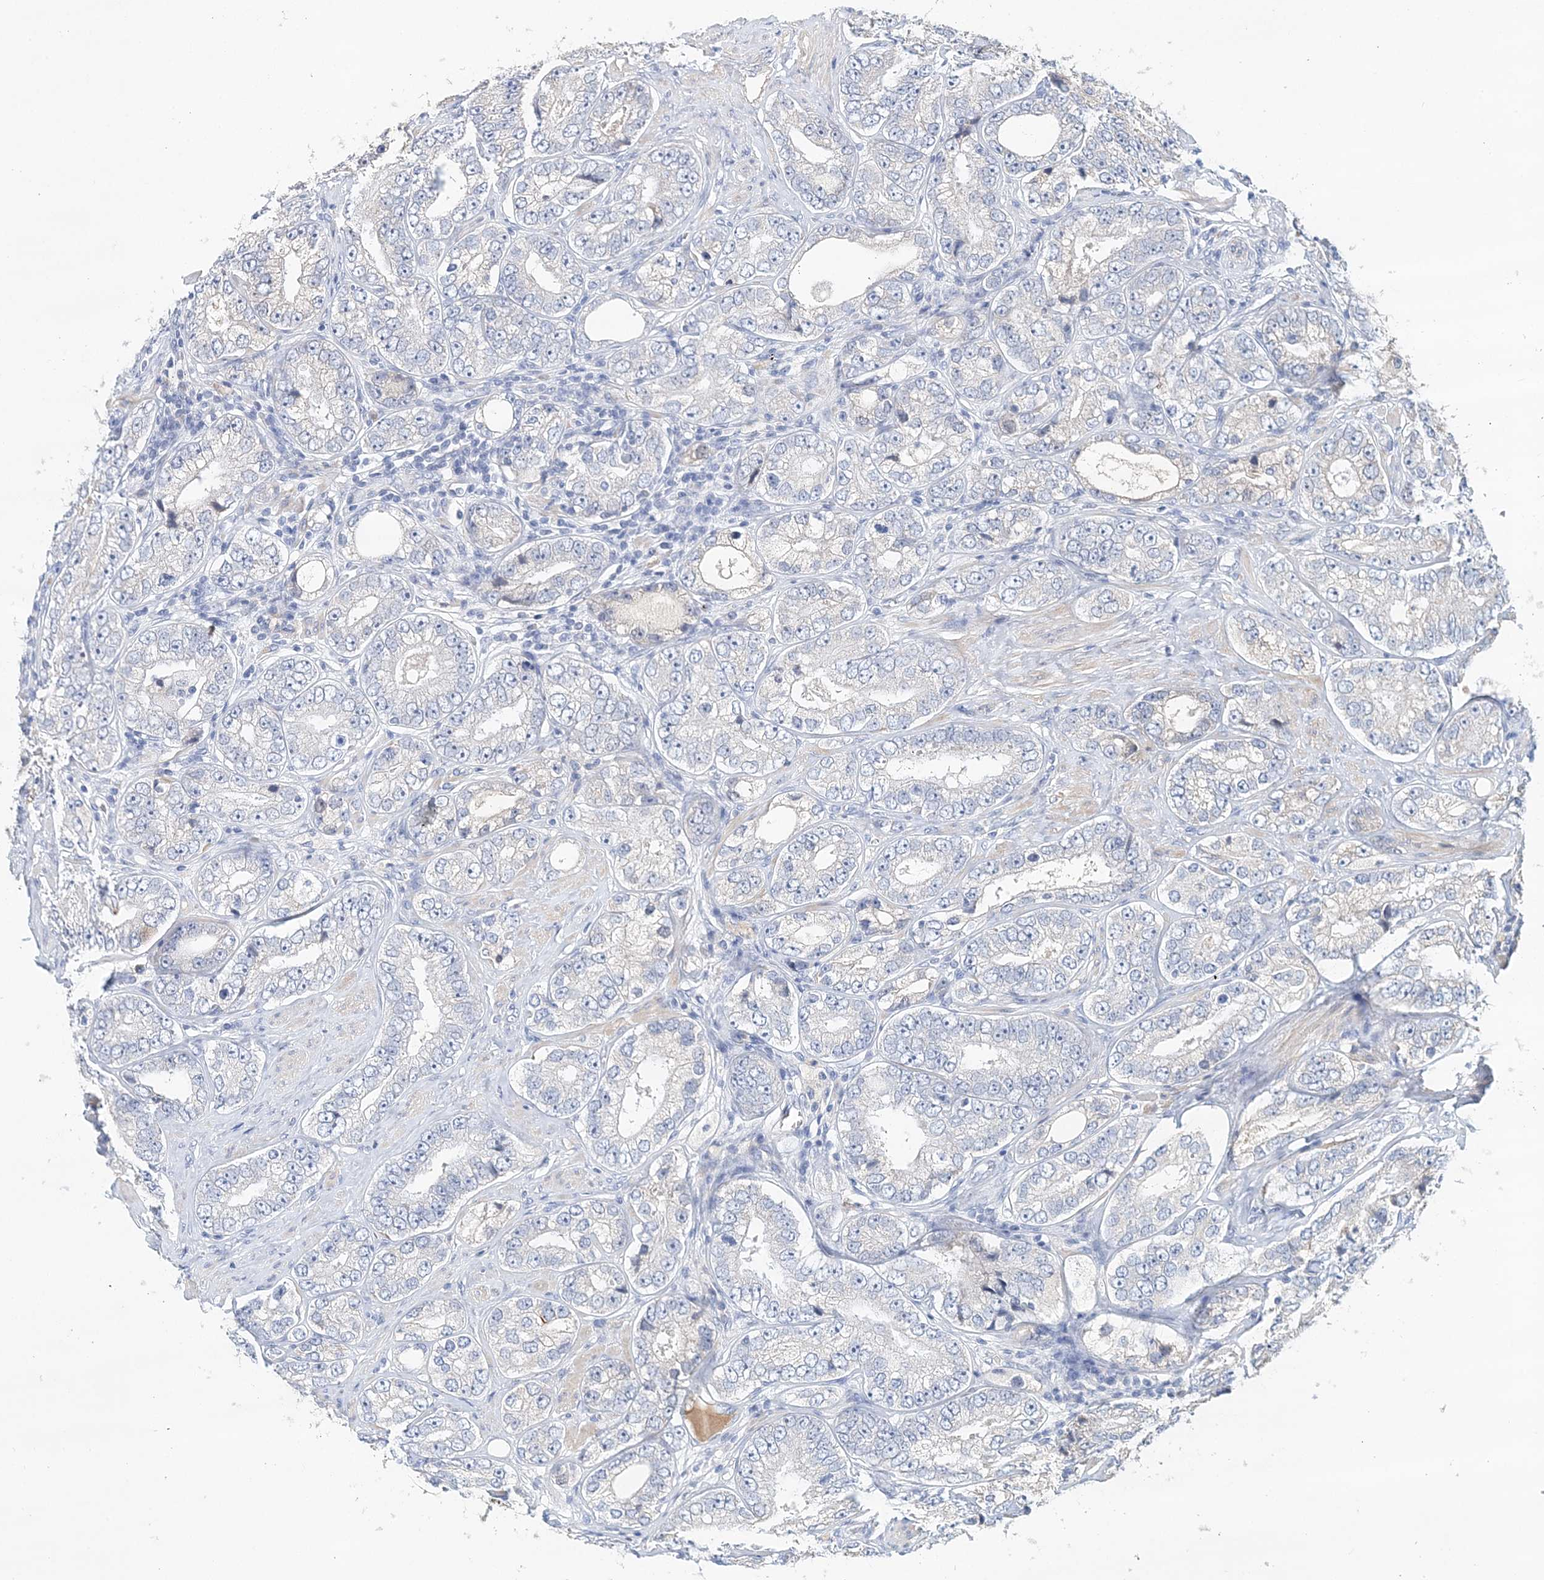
{"staining": {"intensity": "negative", "quantity": "none", "location": "none"}, "tissue": "prostate cancer", "cell_type": "Tumor cells", "image_type": "cancer", "snomed": [{"axis": "morphology", "description": "Adenocarcinoma, High grade"}, {"axis": "topography", "description": "Prostate"}], "caption": "DAB (3,3'-diaminobenzidine) immunohistochemical staining of human prostate cancer displays no significant expression in tumor cells.", "gene": "LRRIQ4", "patient": {"sex": "male", "age": 56}}